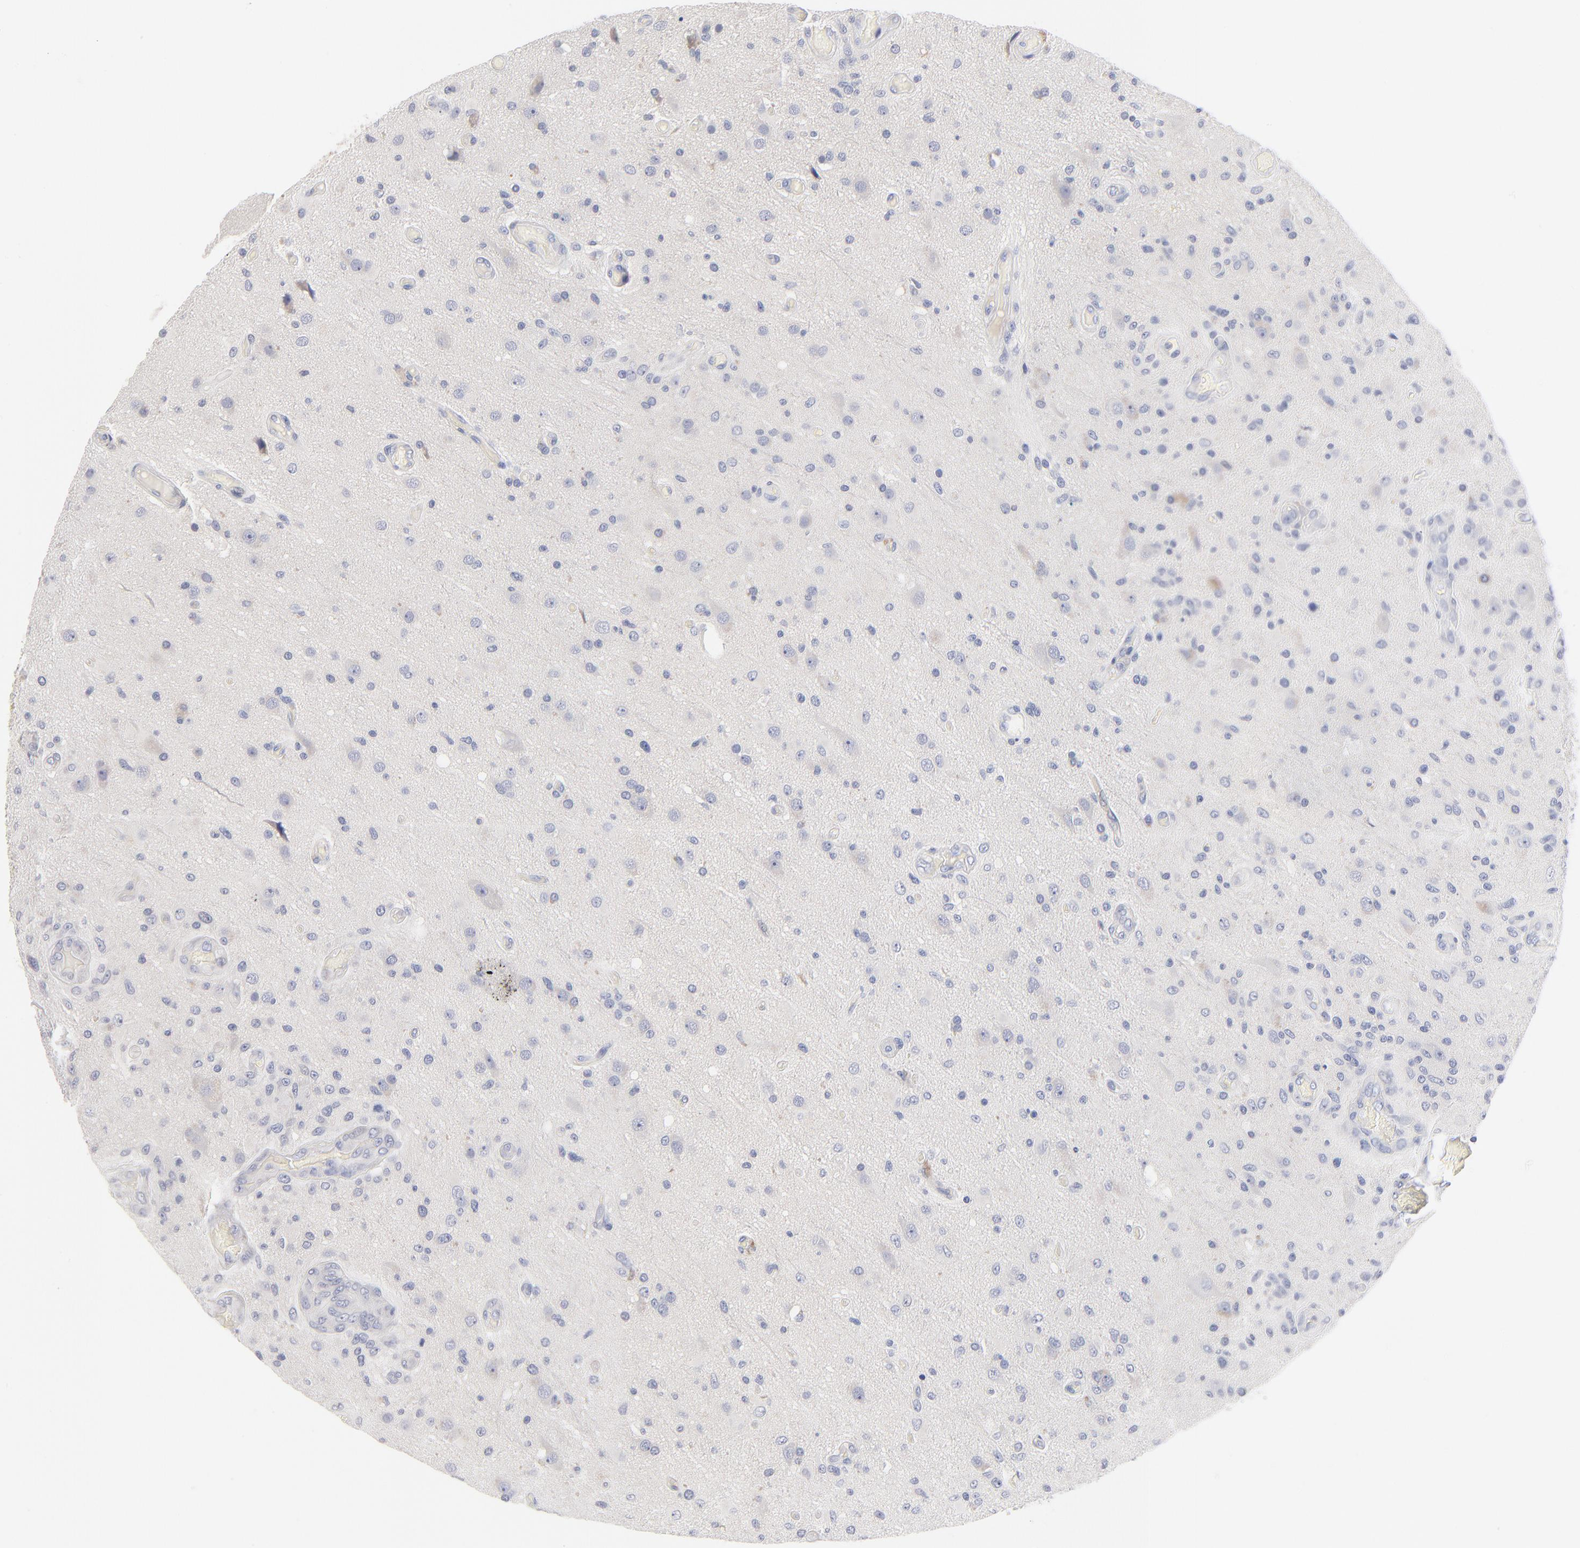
{"staining": {"intensity": "negative", "quantity": "none", "location": "none"}, "tissue": "glioma", "cell_type": "Tumor cells", "image_type": "cancer", "snomed": [{"axis": "morphology", "description": "Normal tissue, NOS"}, {"axis": "morphology", "description": "Glioma, malignant, High grade"}, {"axis": "topography", "description": "Cerebral cortex"}], "caption": "Immunohistochemistry photomicrograph of glioma stained for a protein (brown), which exhibits no positivity in tumor cells.", "gene": "F12", "patient": {"sex": "male", "age": 77}}